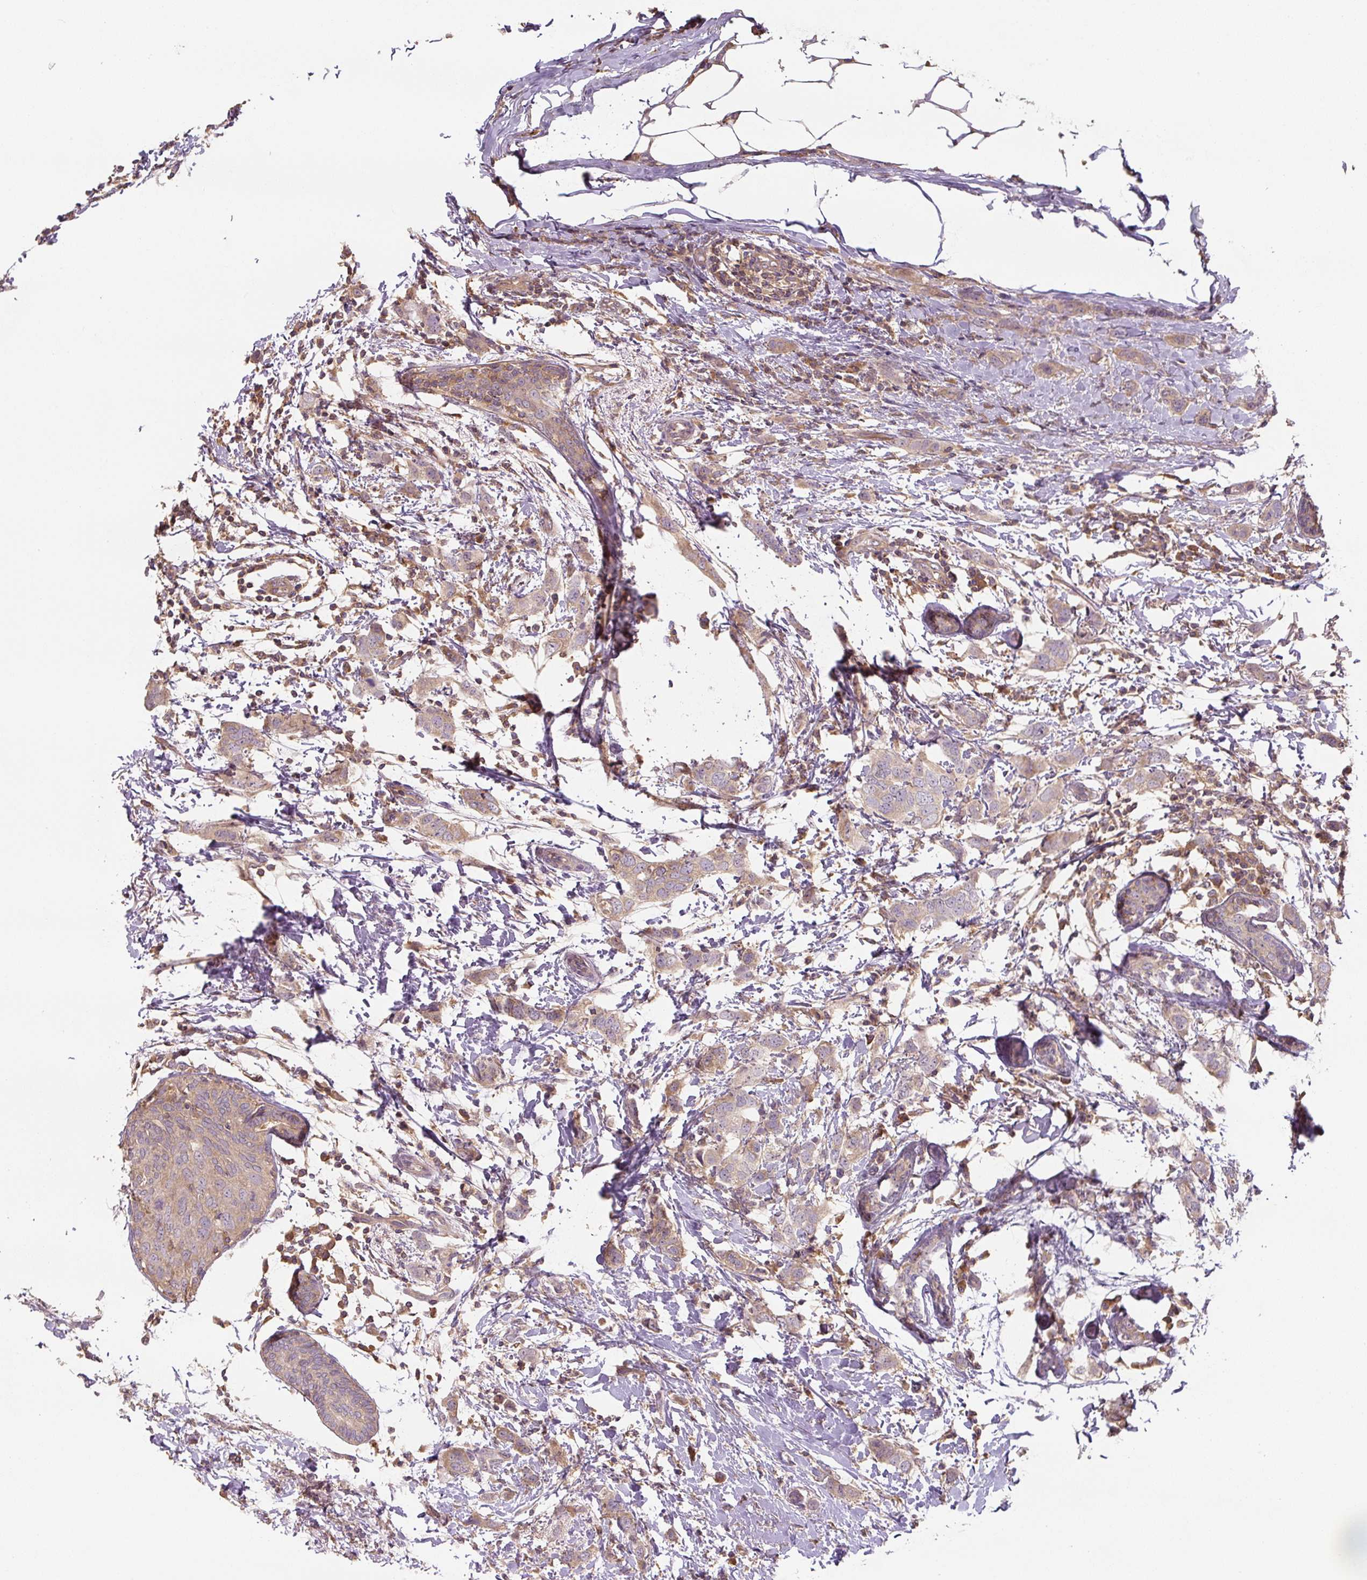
{"staining": {"intensity": "moderate", "quantity": "25%-75%", "location": "cytoplasmic/membranous"}, "tissue": "breast cancer", "cell_type": "Tumor cells", "image_type": "cancer", "snomed": [{"axis": "morphology", "description": "Duct carcinoma"}, {"axis": "topography", "description": "Breast"}], "caption": "Moderate cytoplasmic/membranous protein expression is appreciated in approximately 25%-75% of tumor cells in breast cancer (invasive ductal carcinoma).", "gene": "C2orf73", "patient": {"sex": "female", "age": 50}}